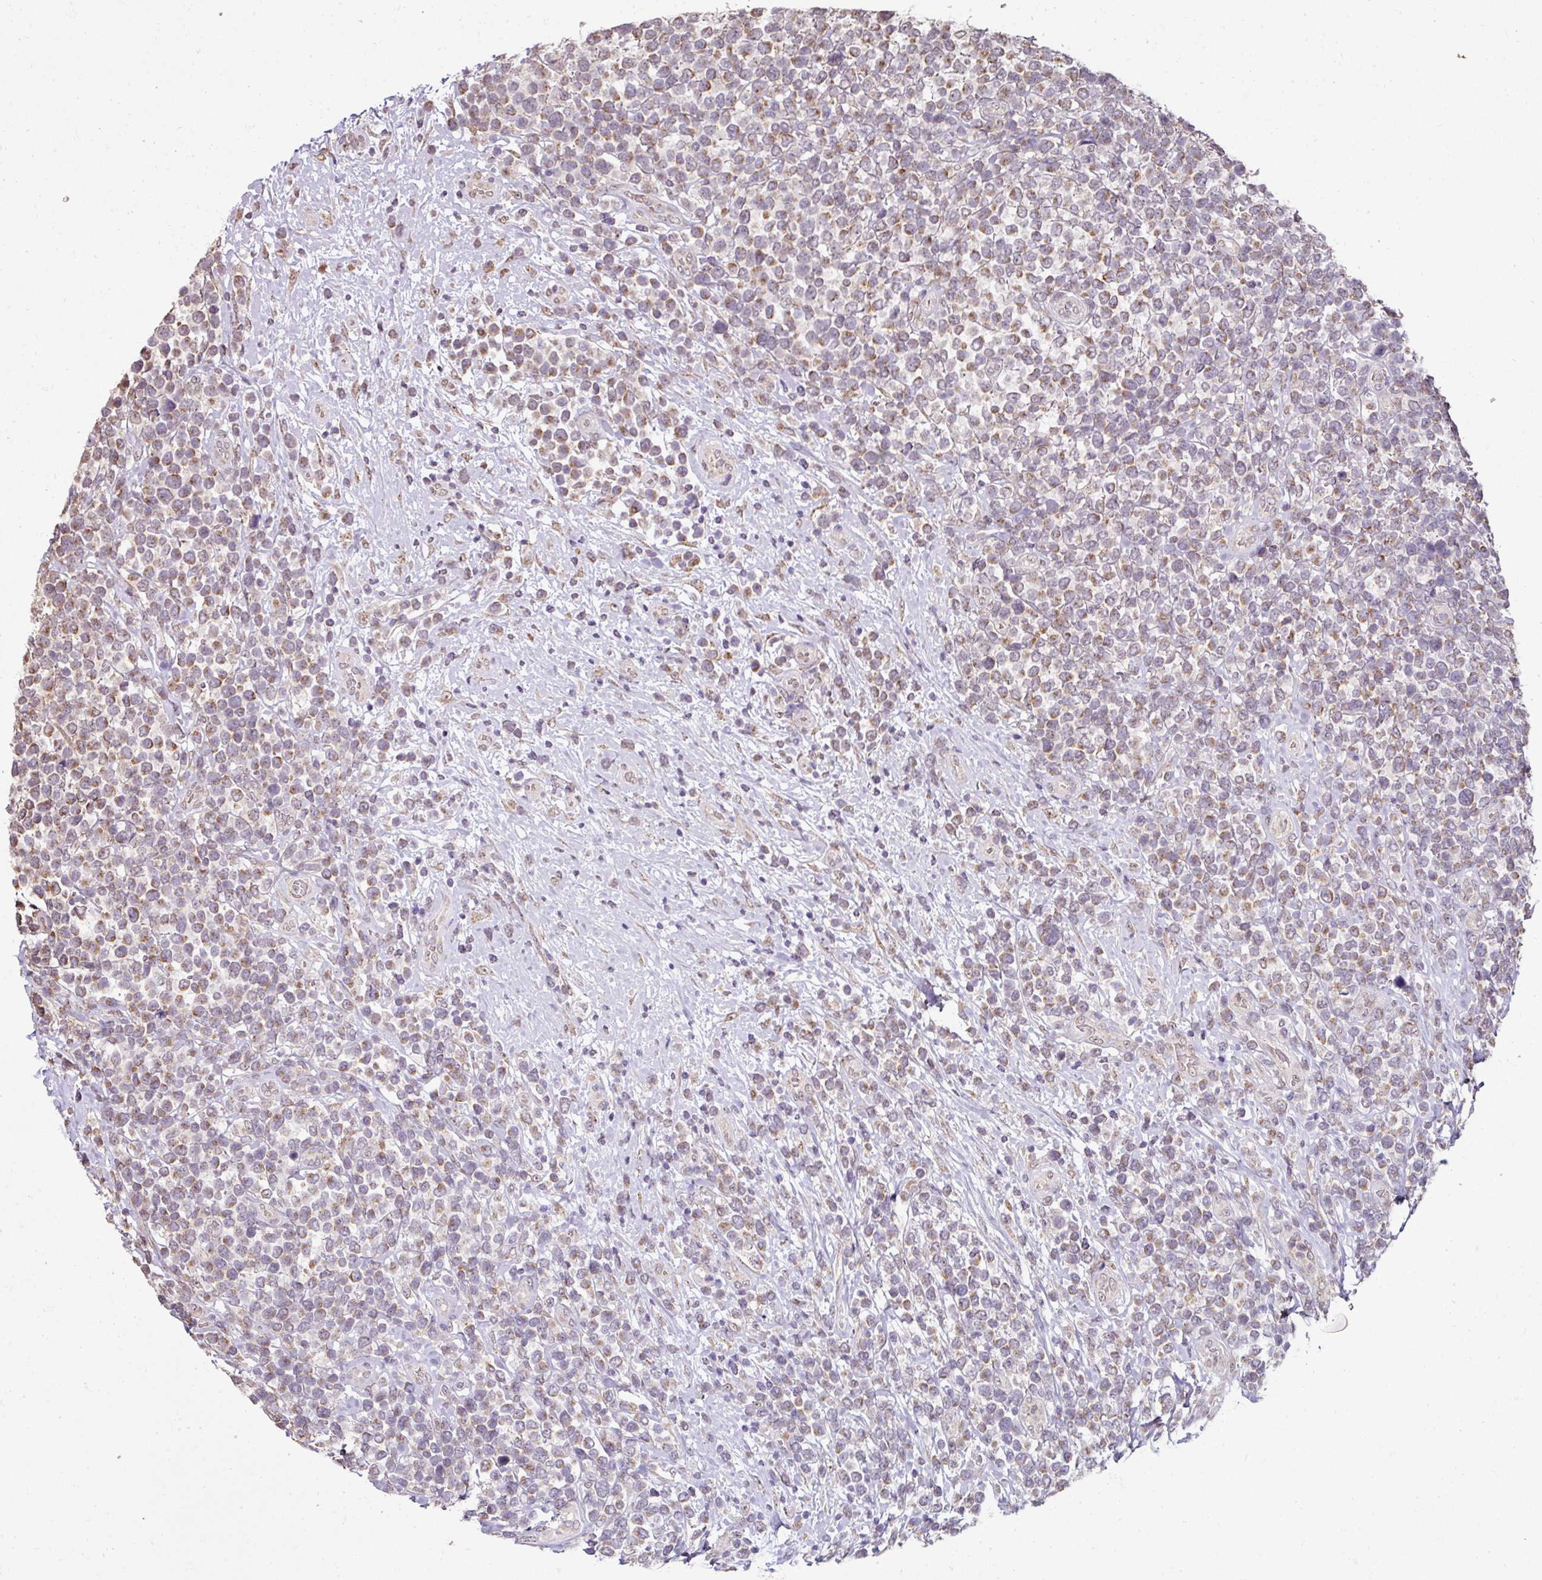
{"staining": {"intensity": "moderate", "quantity": "25%-75%", "location": "cytoplasmic/membranous"}, "tissue": "lymphoma", "cell_type": "Tumor cells", "image_type": "cancer", "snomed": [{"axis": "morphology", "description": "Malignant lymphoma, non-Hodgkin's type, High grade"}, {"axis": "topography", "description": "Soft tissue"}], "caption": "Immunohistochemistry of malignant lymphoma, non-Hodgkin's type (high-grade) shows medium levels of moderate cytoplasmic/membranous expression in approximately 25%-75% of tumor cells.", "gene": "JPH2", "patient": {"sex": "female", "age": 56}}